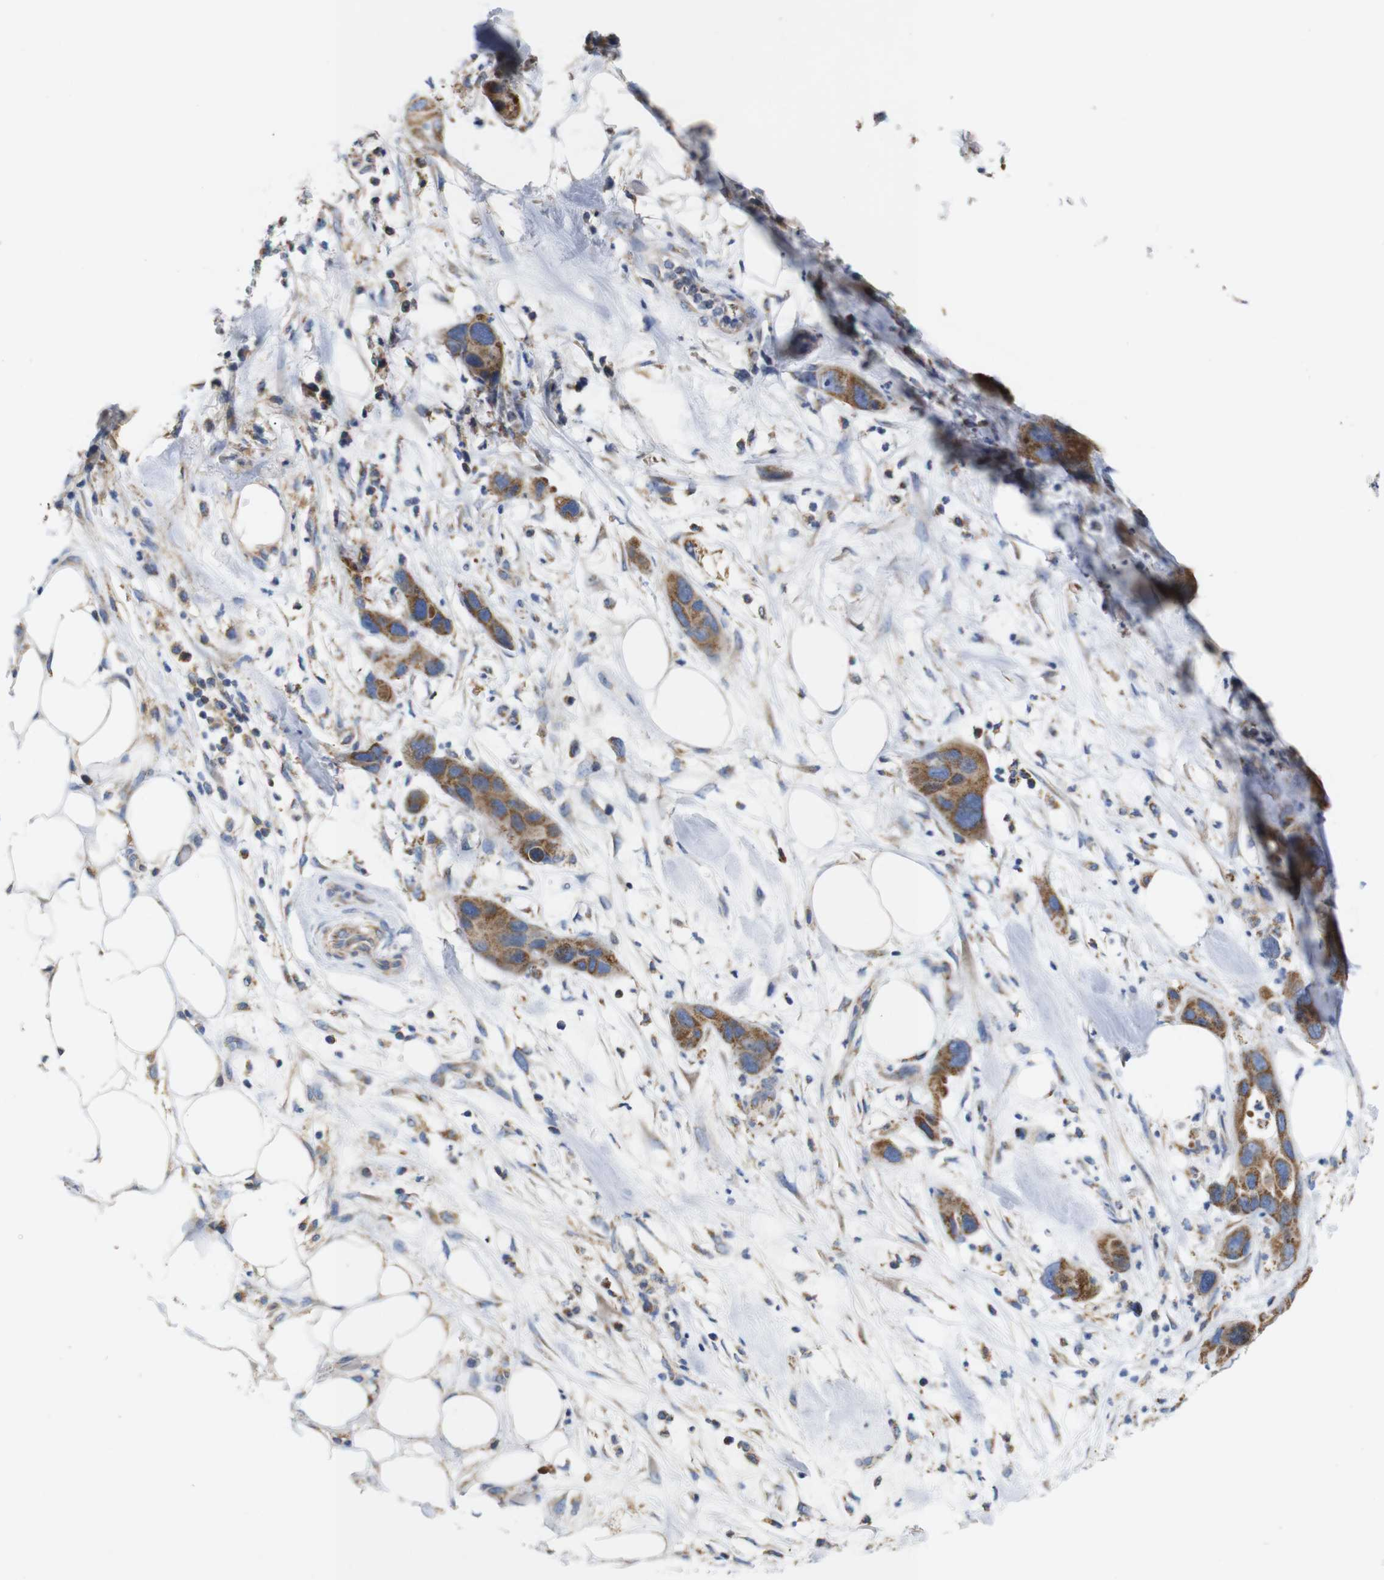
{"staining": {"intensity": "moderate", "quantity": ">75%", "location": "cytoplasmic/membranous"}, "tissue": "pancreatic cancer", "cell_type": "Tumor cells", "image_type": "cancer", "snomed": [{"axis": "morphology", "description": "Adenocarcinoma, NOS"}, {"axis": "topography", "description": "Pancreas"}], "caption": "Tumor cells display medium levels of moderate cytoplasmic/membranous expression in about >75% of cells in pancreatic adenocarcinoma.", "gene": "FAM171B", "patient": {"sex": "female", "age": 71}}